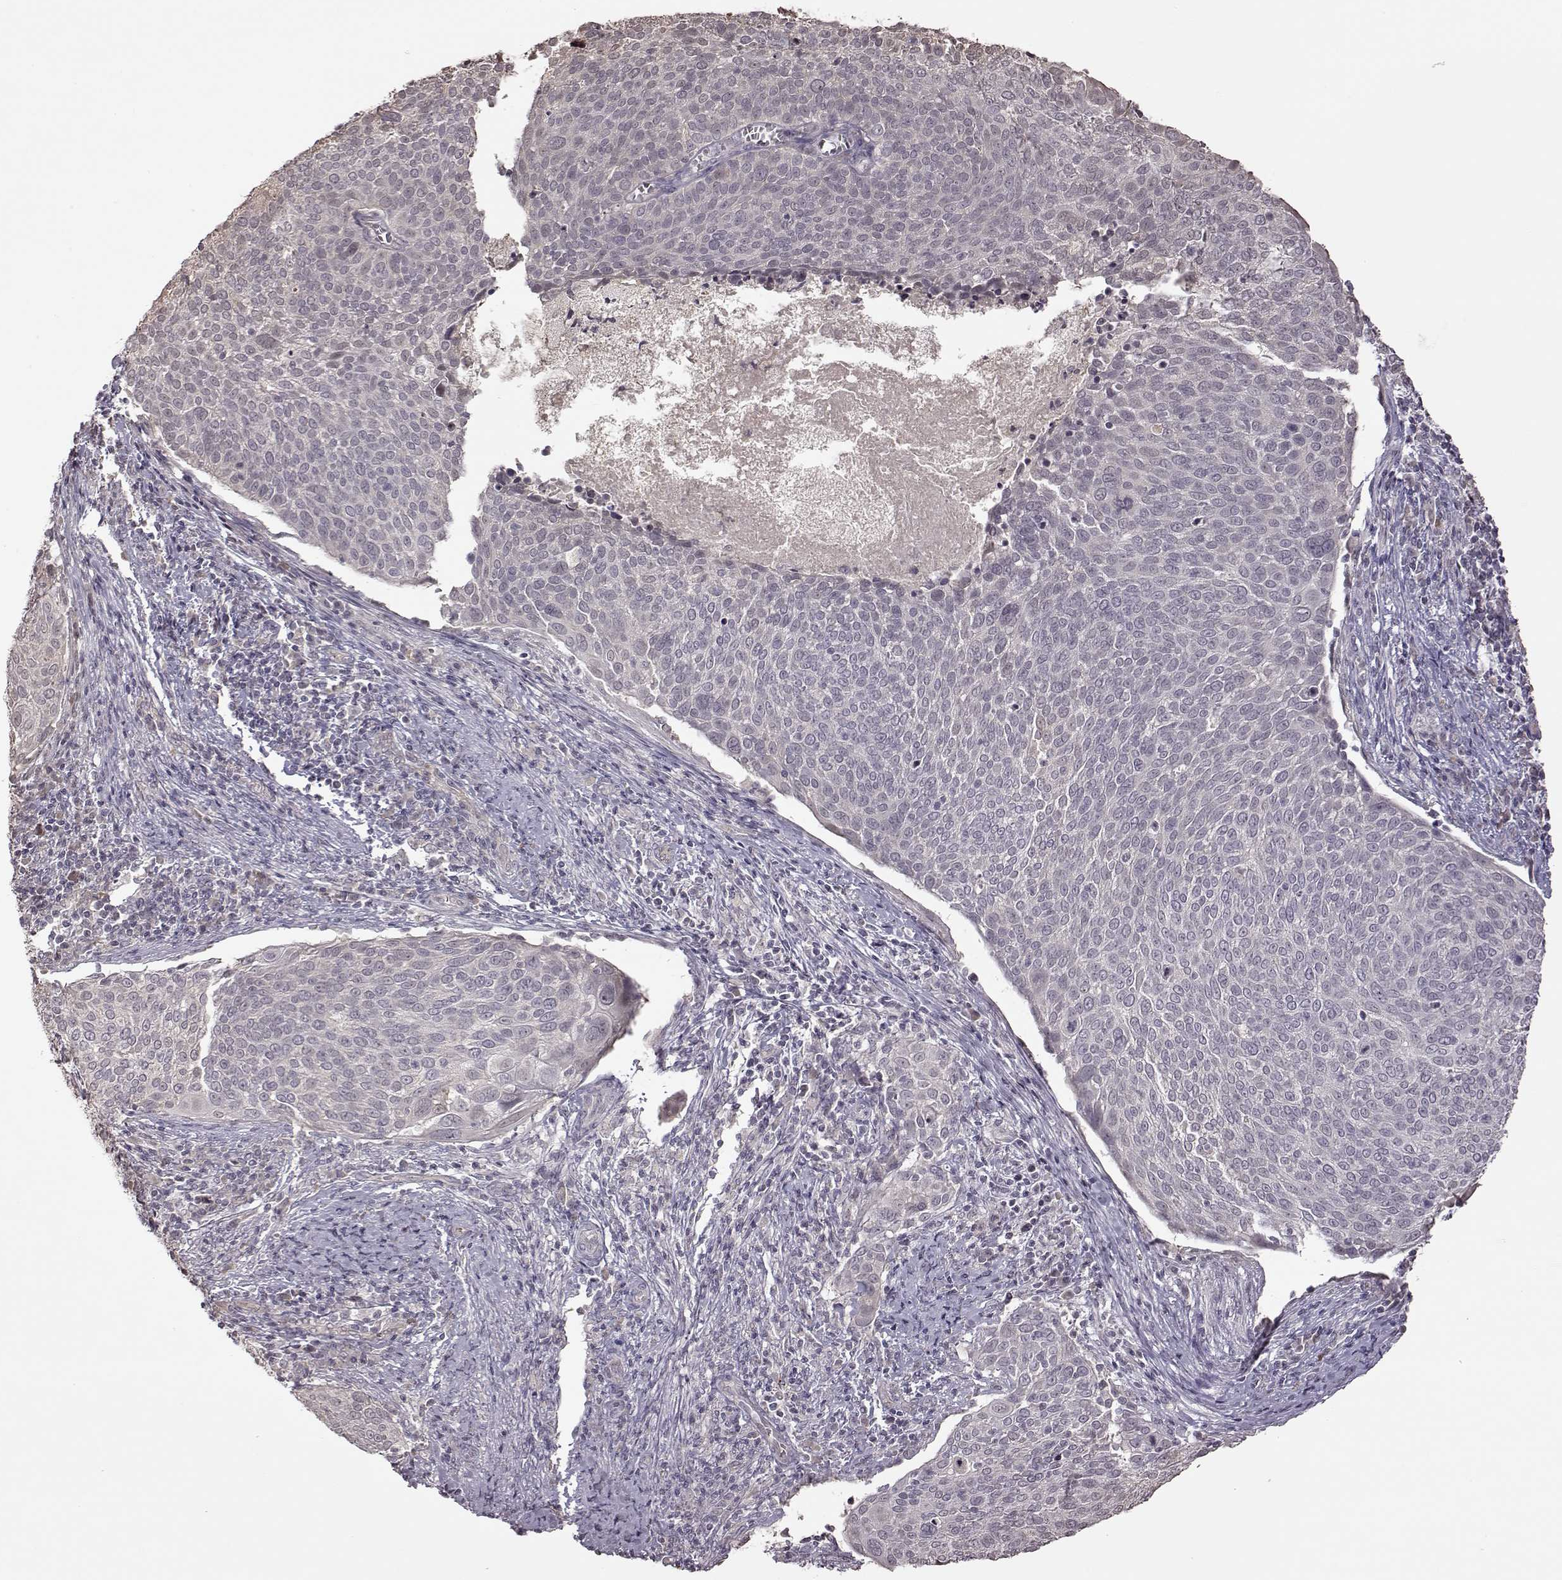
{"staining": {"intensity": "negative", "quantity": "none", "location": "none"}, "tissue": "cervical cancer", "cell_type": "Tumor cells", "image_type": "cancer", "snomed": [{"axis": "morphology", "description": "Squamous cell carcinoma, NOS"}, {"axis": "topography", "description": "Cervix"}], "caption": "Cervical cancer was stained to show a protein in brown. There is no significant expression in tumor cells.", "gene": "CRB1", "patient": {"sex": "female", "age": 39}}